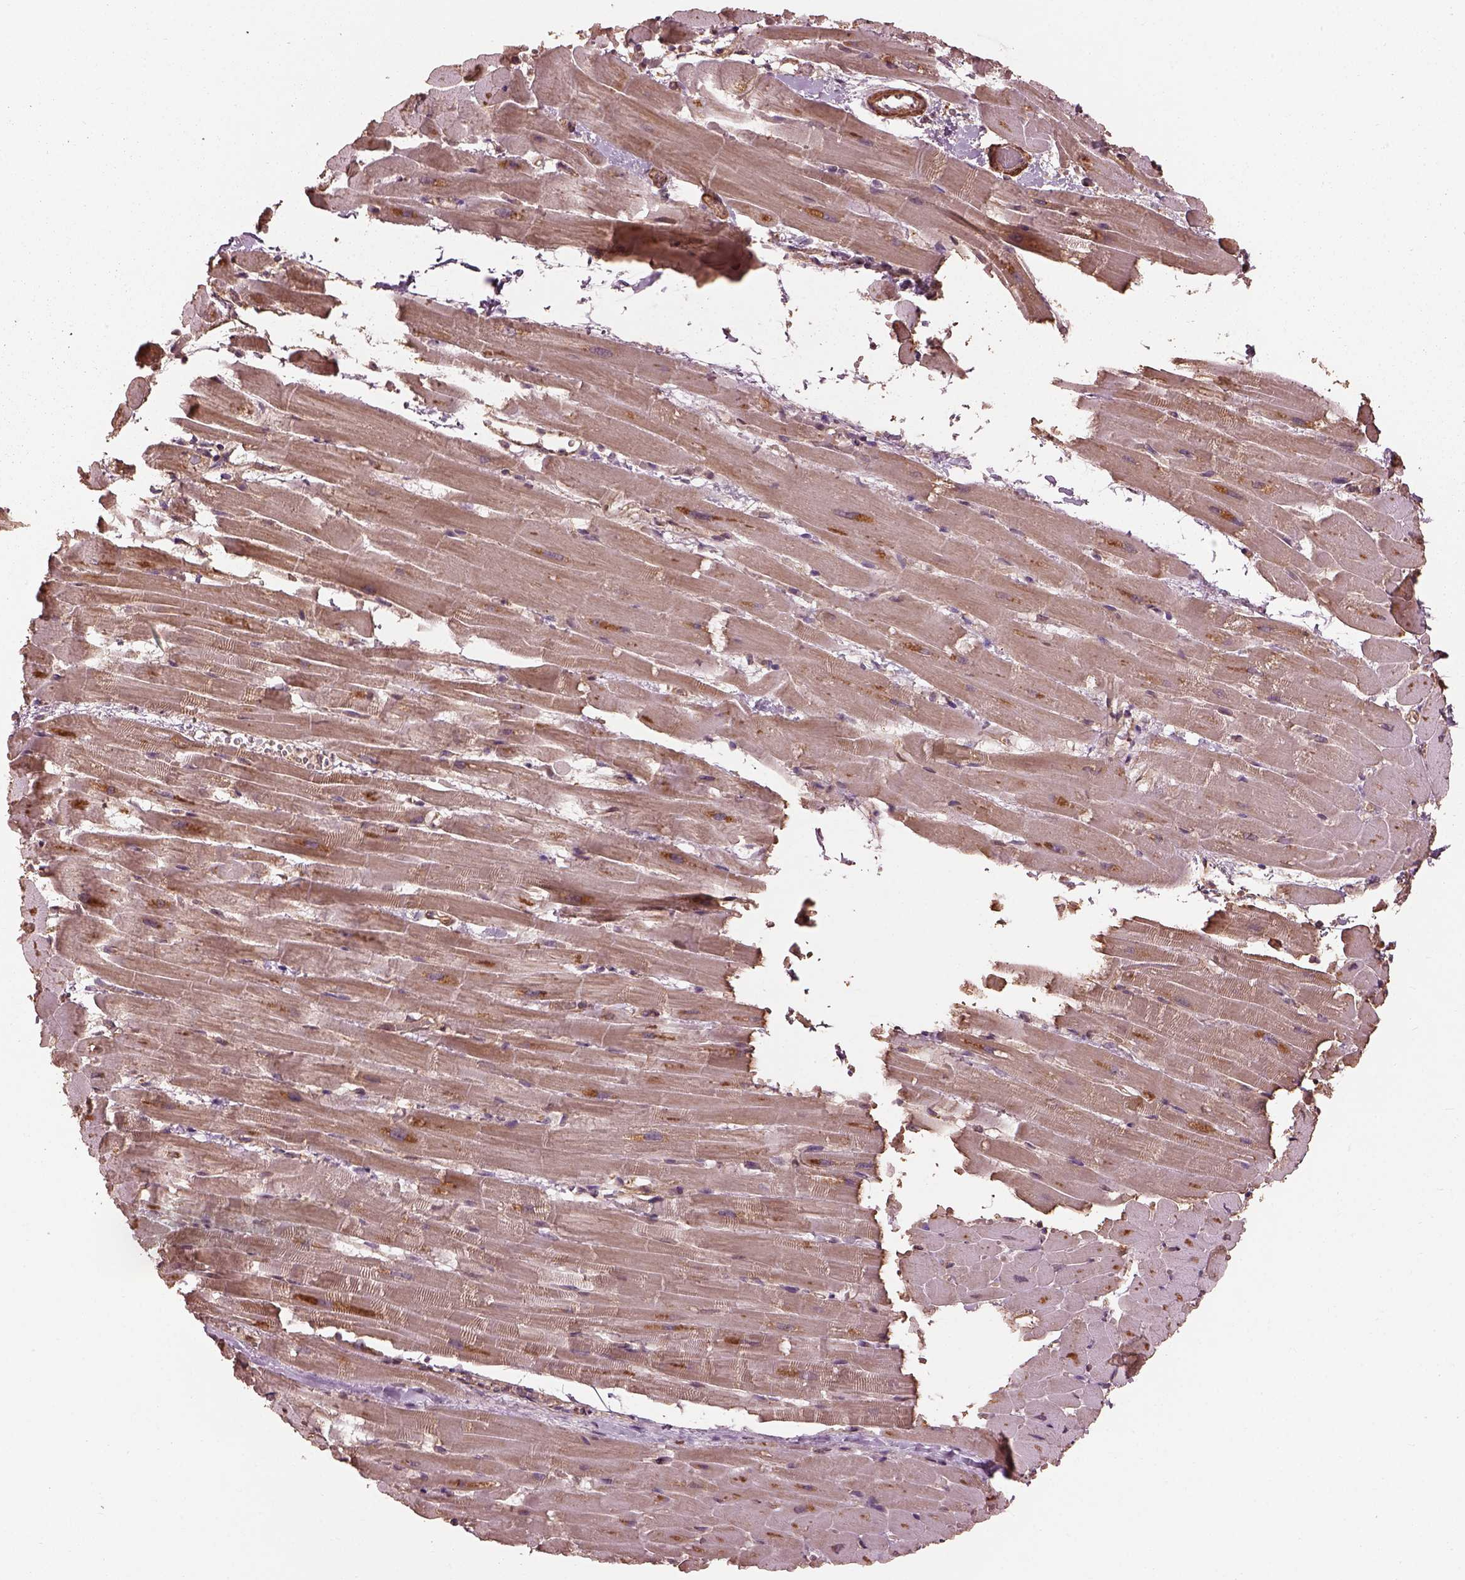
{"staining": {"intensity": "moderate", "quantity": "25%-75%", "location": "cytoplasmic/membranous"}, "tissue": "heart muscle", "cell_type": "Cardiomyocytes", "image_type": "normal", "snomed": [{"axis": "morphology", "description": "Normal tissue, NOS"}, {"axis": "topography", "description": "Heart"}], "caption": "This histopathology image reveals unremarkable heart muscle stained with immunohistochemistry (IHC) to label a protein in brown. The cytoplasmic/membranous of cardiomyocytes show moderate positivity for the protein. Nuclei are counter-stained blue.", "gene": "METTL4", "patient": {"sex": "male", "age": 37}}